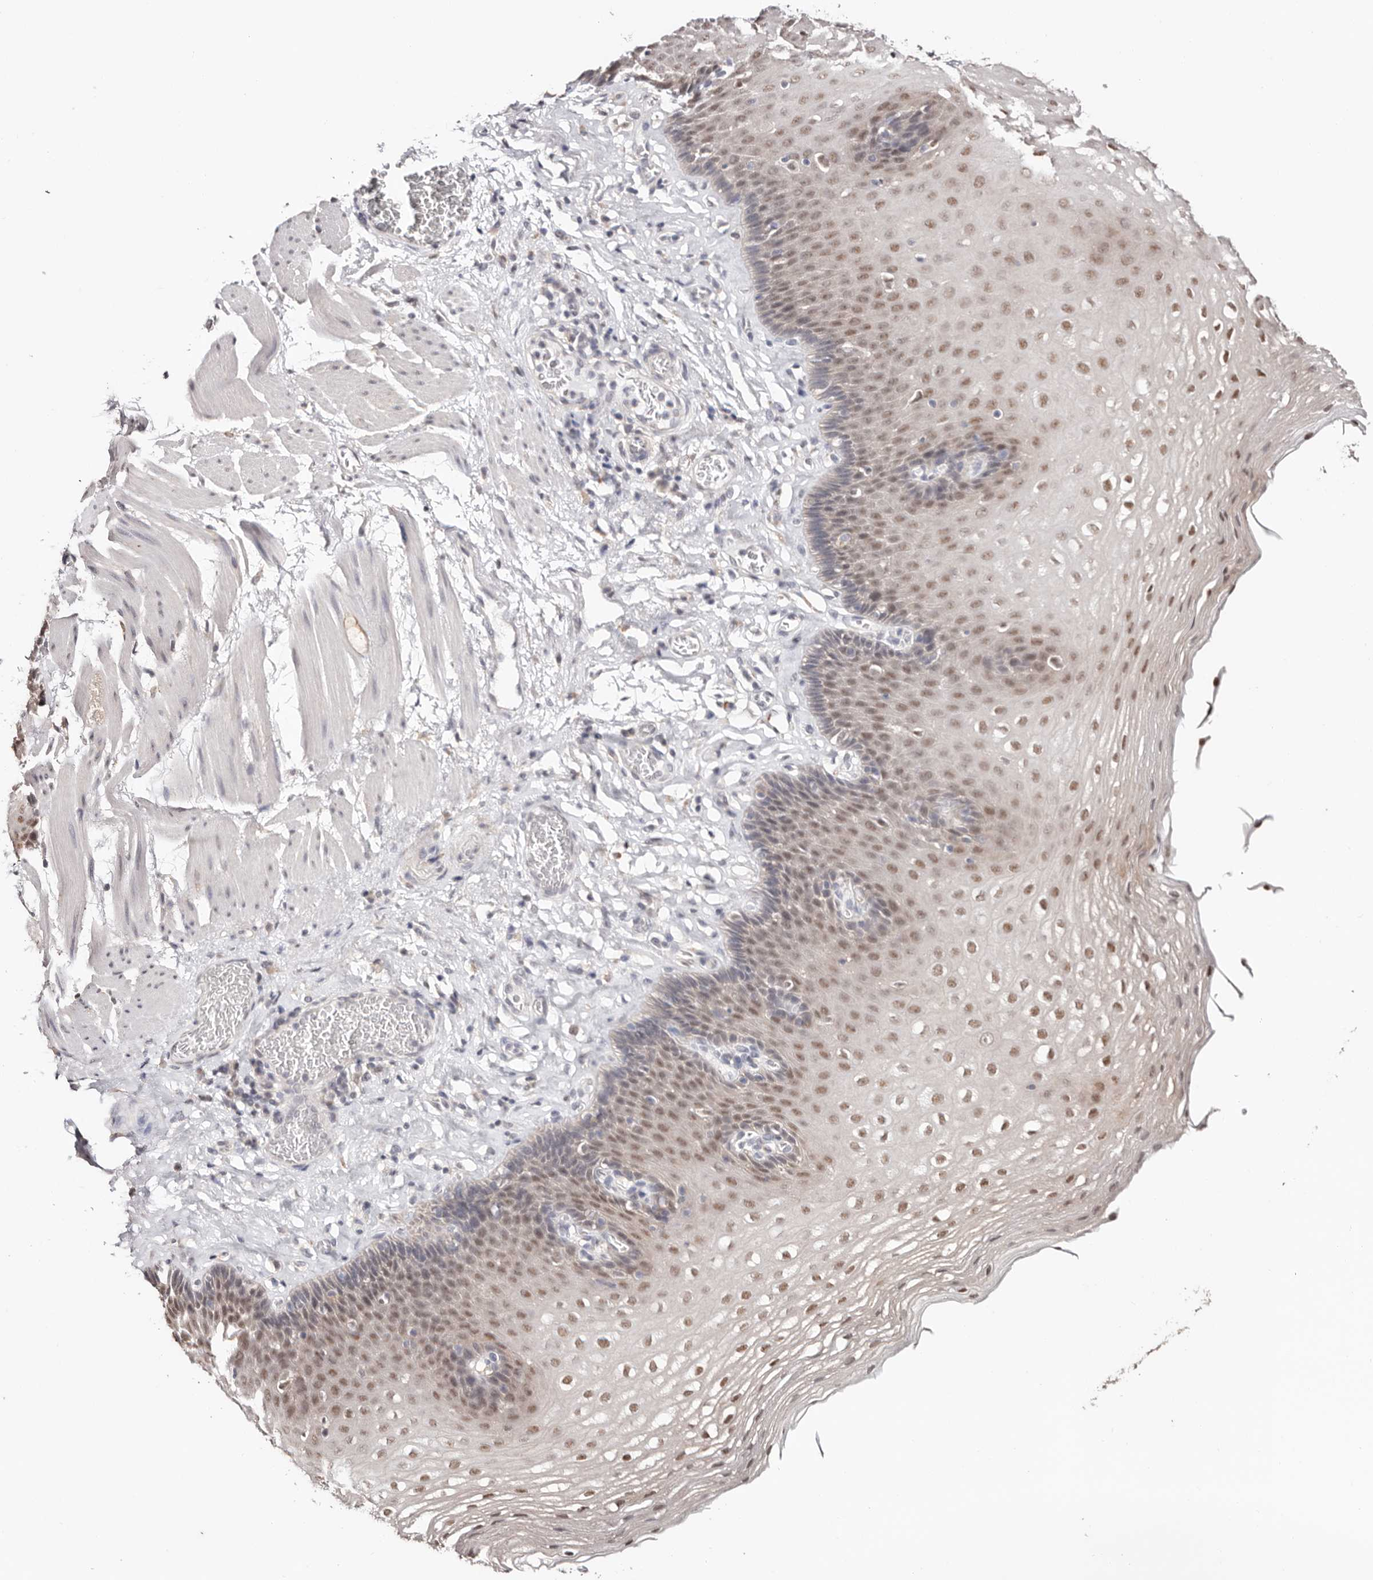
{"staining": {"intensity": "moderate", "quantity": ">75%", "location": "nuclear"}, "tissue": "esophagus", "cell_type": "Squamous epithelial cells", "image_type": "normal", "snomed": [{"axis": "morphology", "description": "Normal tissue, NOS"}, {"axis": "topography", "description": "Esophagus"}], "caption": "Immunohistochemistry of benign human esophagus exhibits medium levels of moderate nuclear expression in about >75% of squamous epithelial cells.", "gene": "TYW3", "patient": {"sex": "female", "age": 66}}